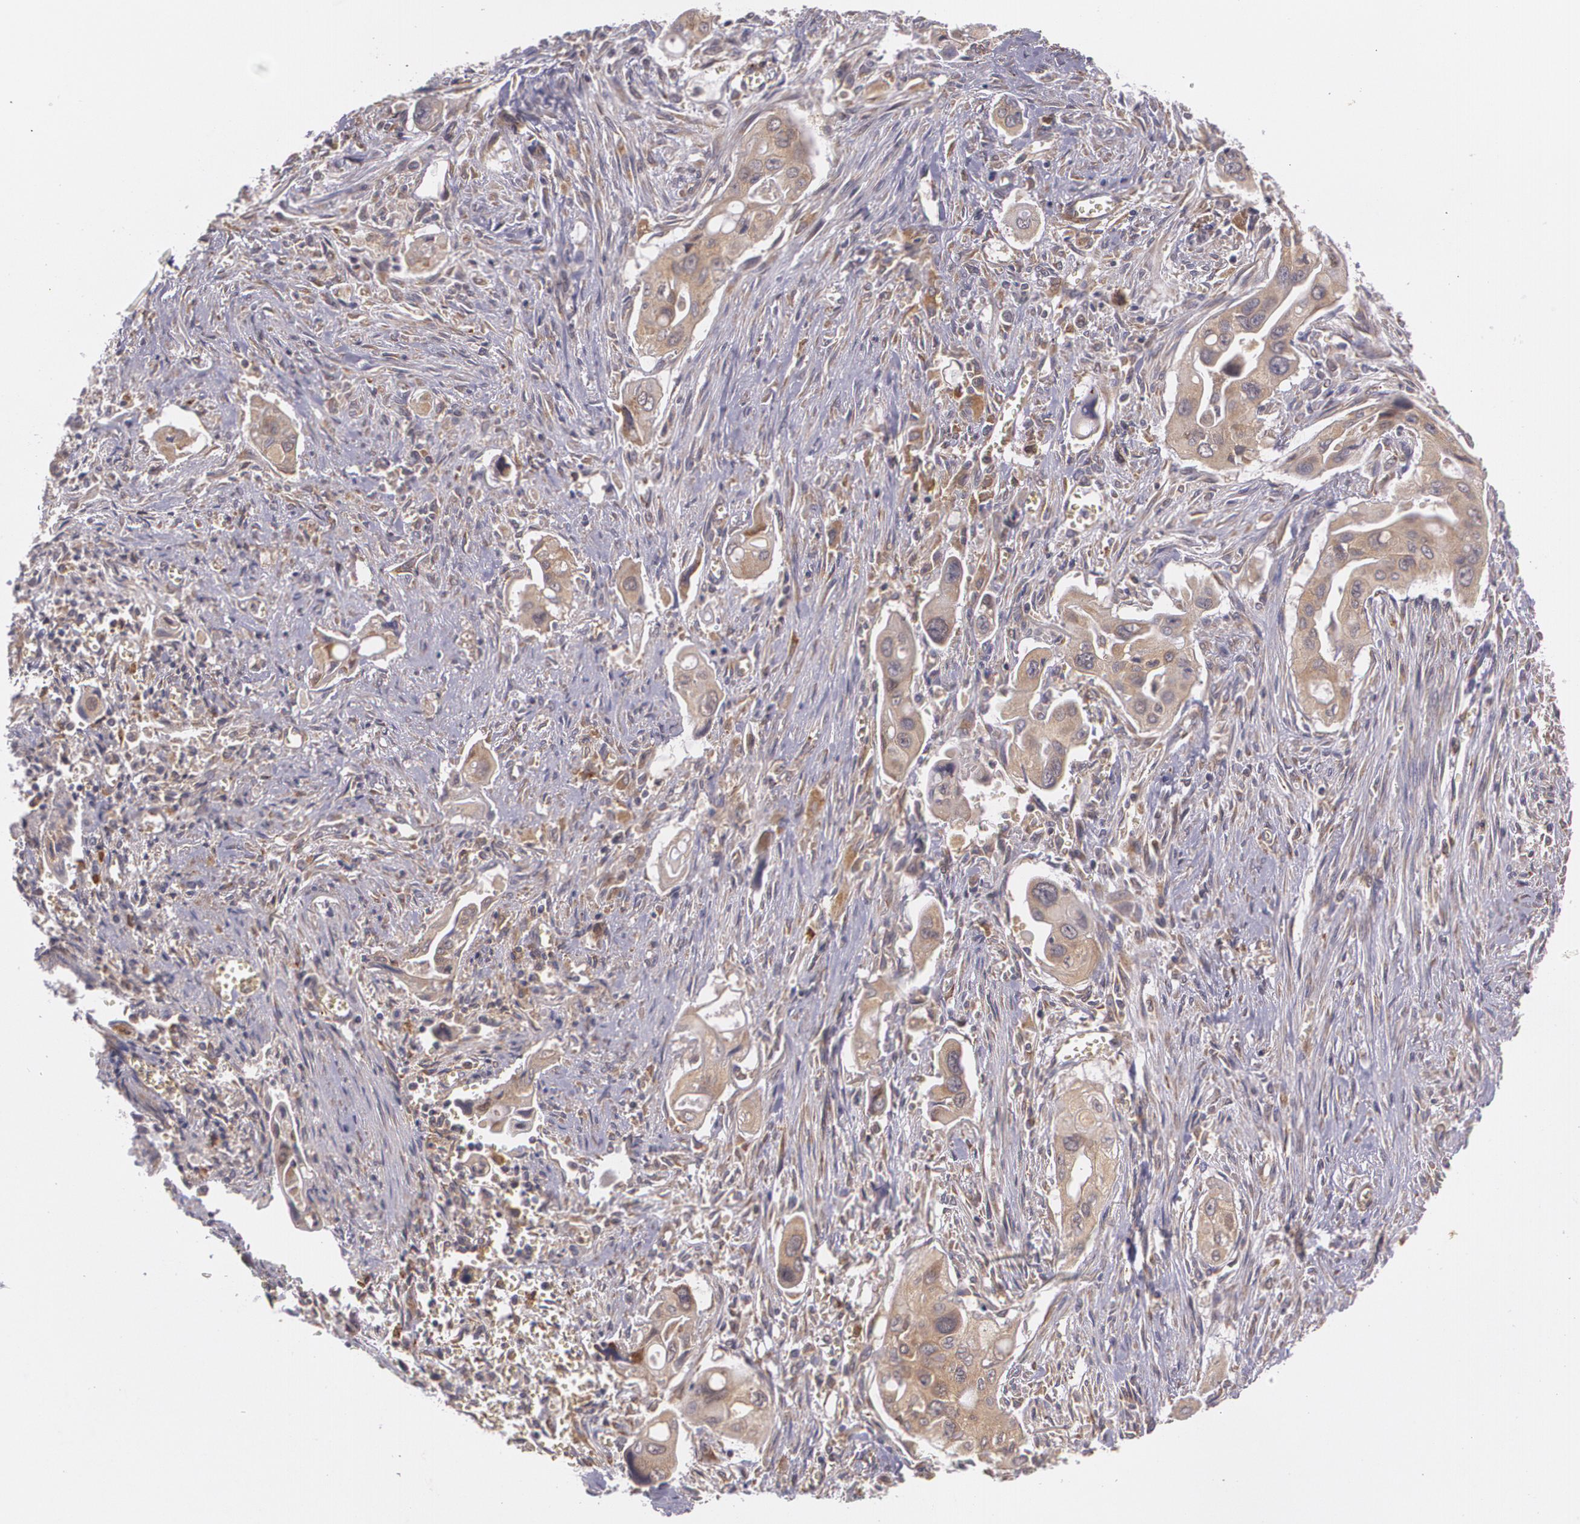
{"staining": {"intensity": "weak", "quantity": ">75%", "location": "cytoplasmic/membranous"}, "tissue": "pancreatic cancer", "cell_type": "Tumor cells", "image_type": "cancer", "snomed": [{"axis": "morphology", "description": "Adenocarcinoma, NOS"}, {"axis": "topography", "description": "Pancreas"}], "caption": "A brown stain shows weak cytoplasmic/membranous positivity of a protein in pancreatic cancer (adenocarcinoma) tumor cells.", "gene": "CCL17", "patient": {"sex": "male", "age": 77}}